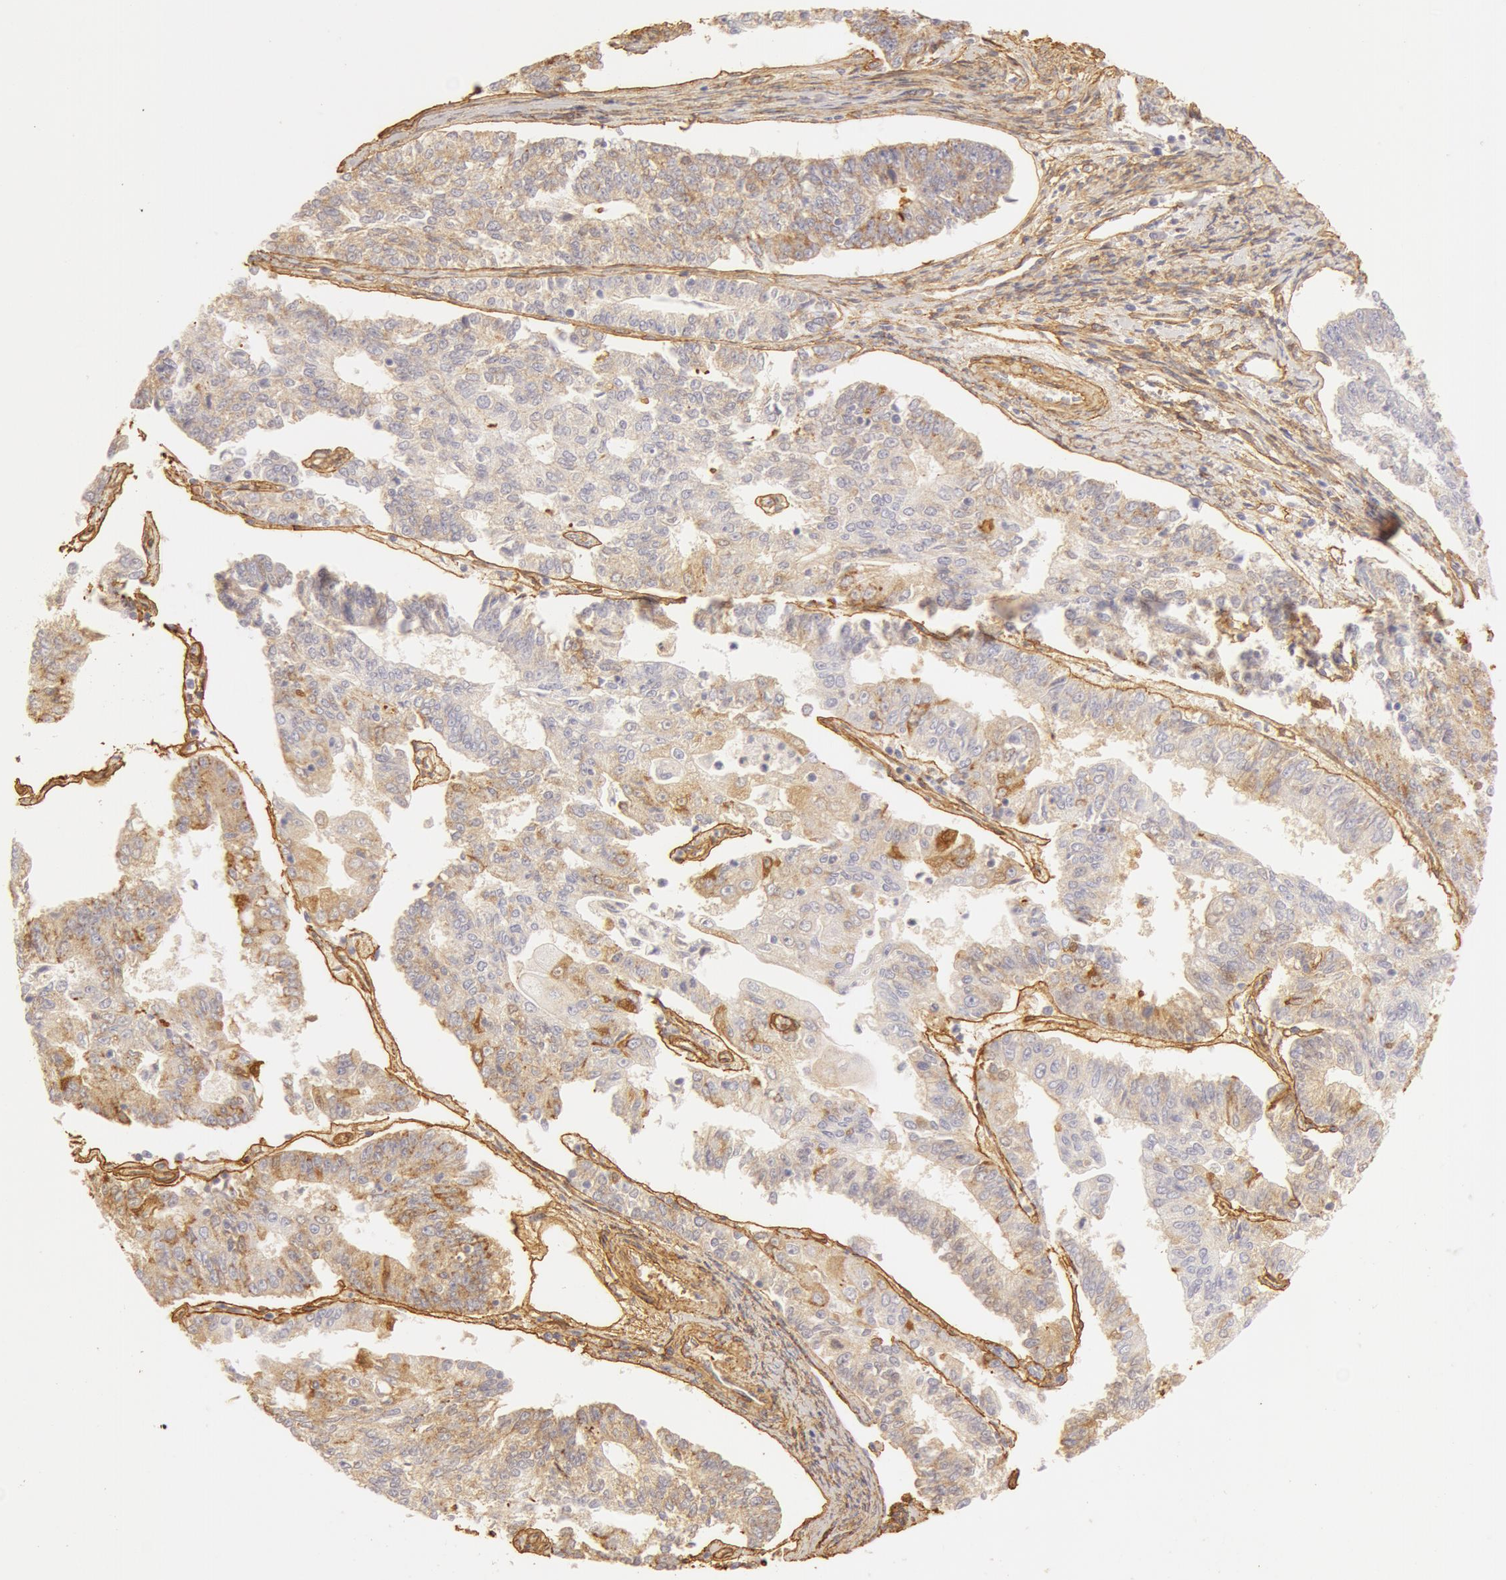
{"staining": {"intensity": "weak", "quantity": ">75%", "location": "cytoplasmic/membranous"}, "tissue": "endometrial cancer", "cell_type": "Tumor cells", "image_type": "cancer", "snomed": [{"axis": "morphology", "description": "Adenocarcinoma, NOS"}, {"axis": "topography", "description": "Endometrium"}], "caption": "Brown immunohistochemical staining in human adenocarcinoma (endometrial) exhibits weak cytoplasmic/membranous expression in approximately >75% of tumor cells. (brown staining indicates protein expression, while blue staining denotes nuclei).", "gene": "COL4A1", "patient": {"sex": "female", "age": 56}}